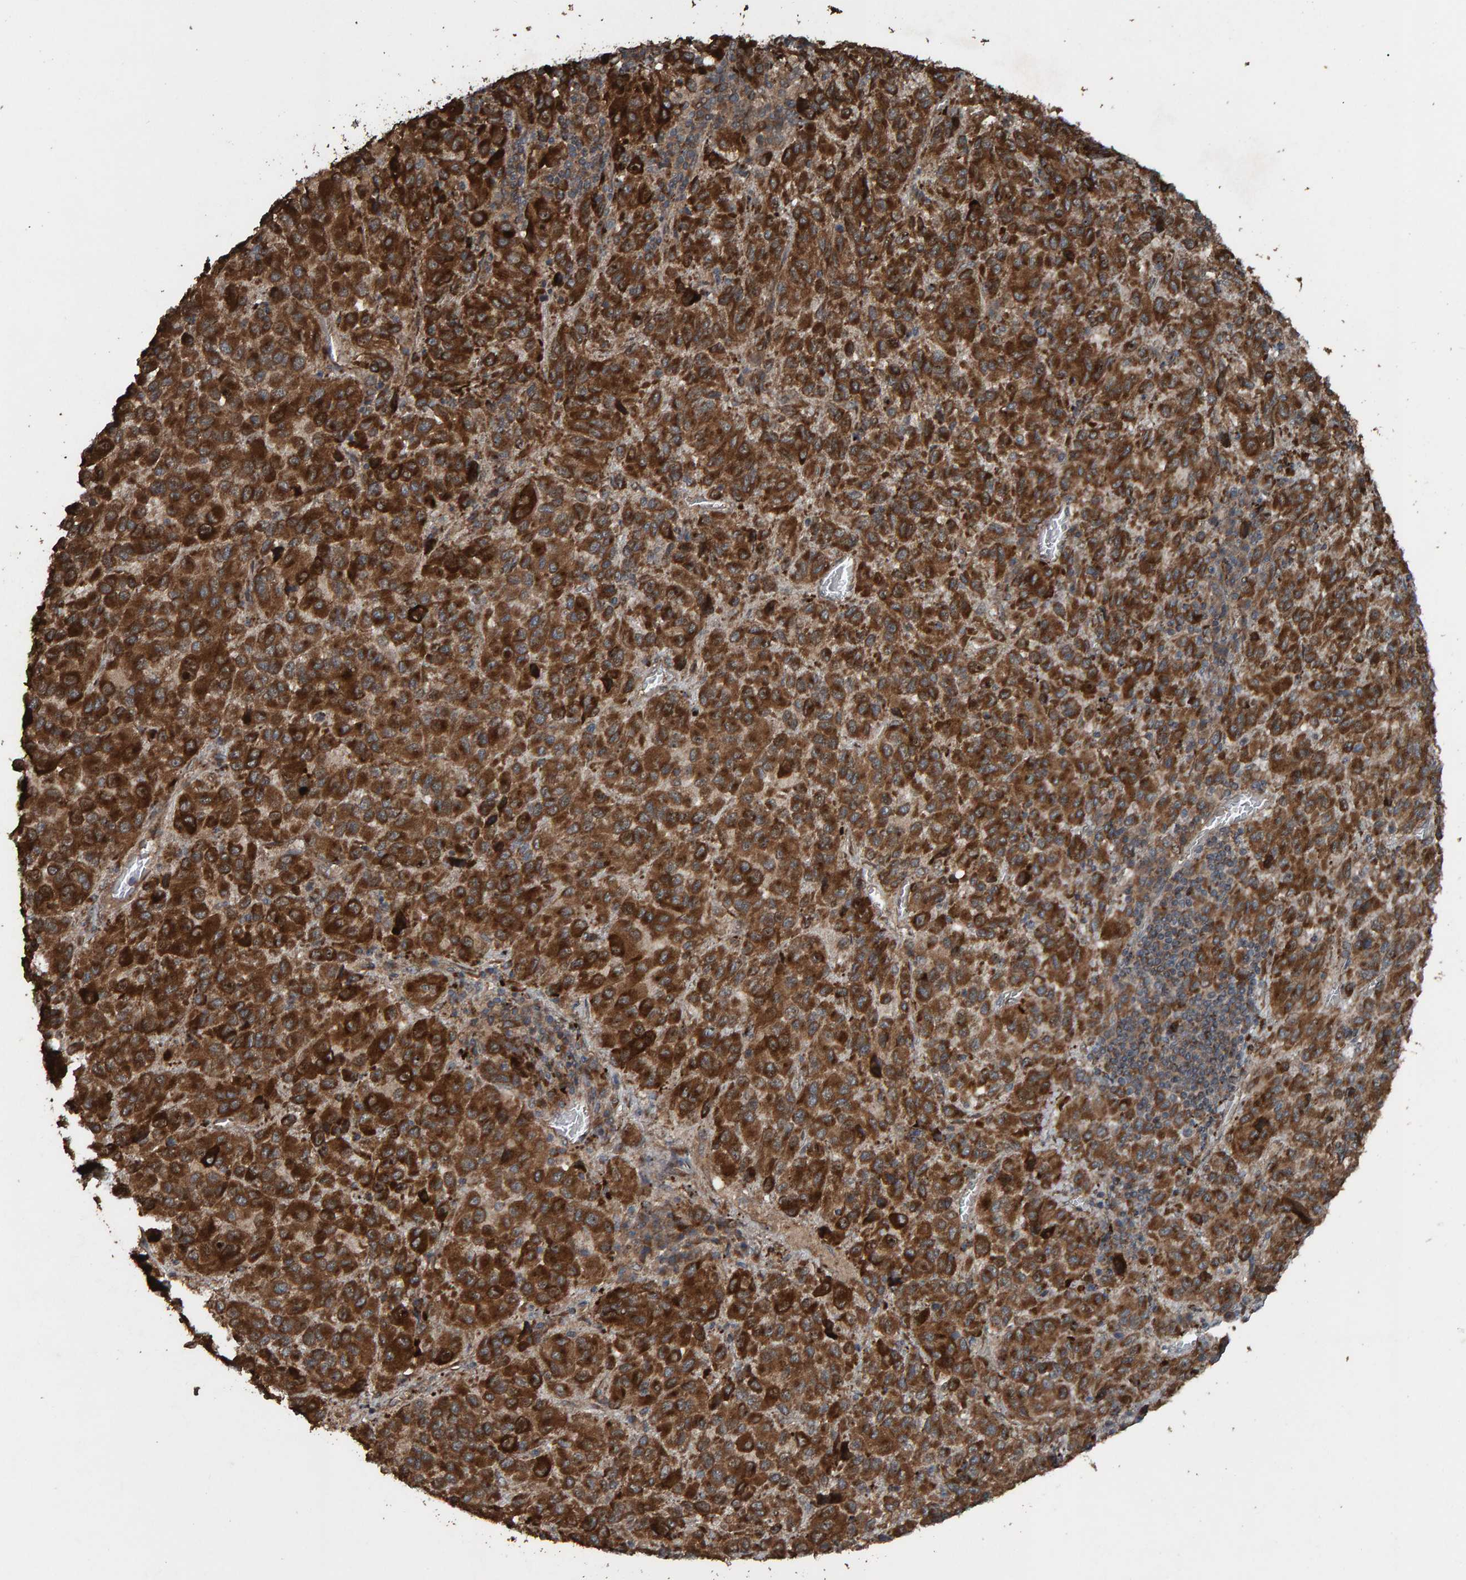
{"staining": {"intensity": "strong", "quantity": ">75%", "location": "cytoplasmic/membranous"}, "tissue": "skin cancer", "cell_type": "Tumor cells", "image_type": "cancer", "snomed": [{"axis": "morphology", "description": "Squamous cell carcinoma, NOS"}, {"axis": "topography", "description": "Skin"}], "caption": "A photomicrograph showing strong cytoplasmic/membranous expression in approximately >75% of tumor cells in skin cancer (squamous cell carcinoma), as visualized by brown immunohistochemical staining.", "gene": "DUS1L", "patient": {"sex": "female", "age": 73}}